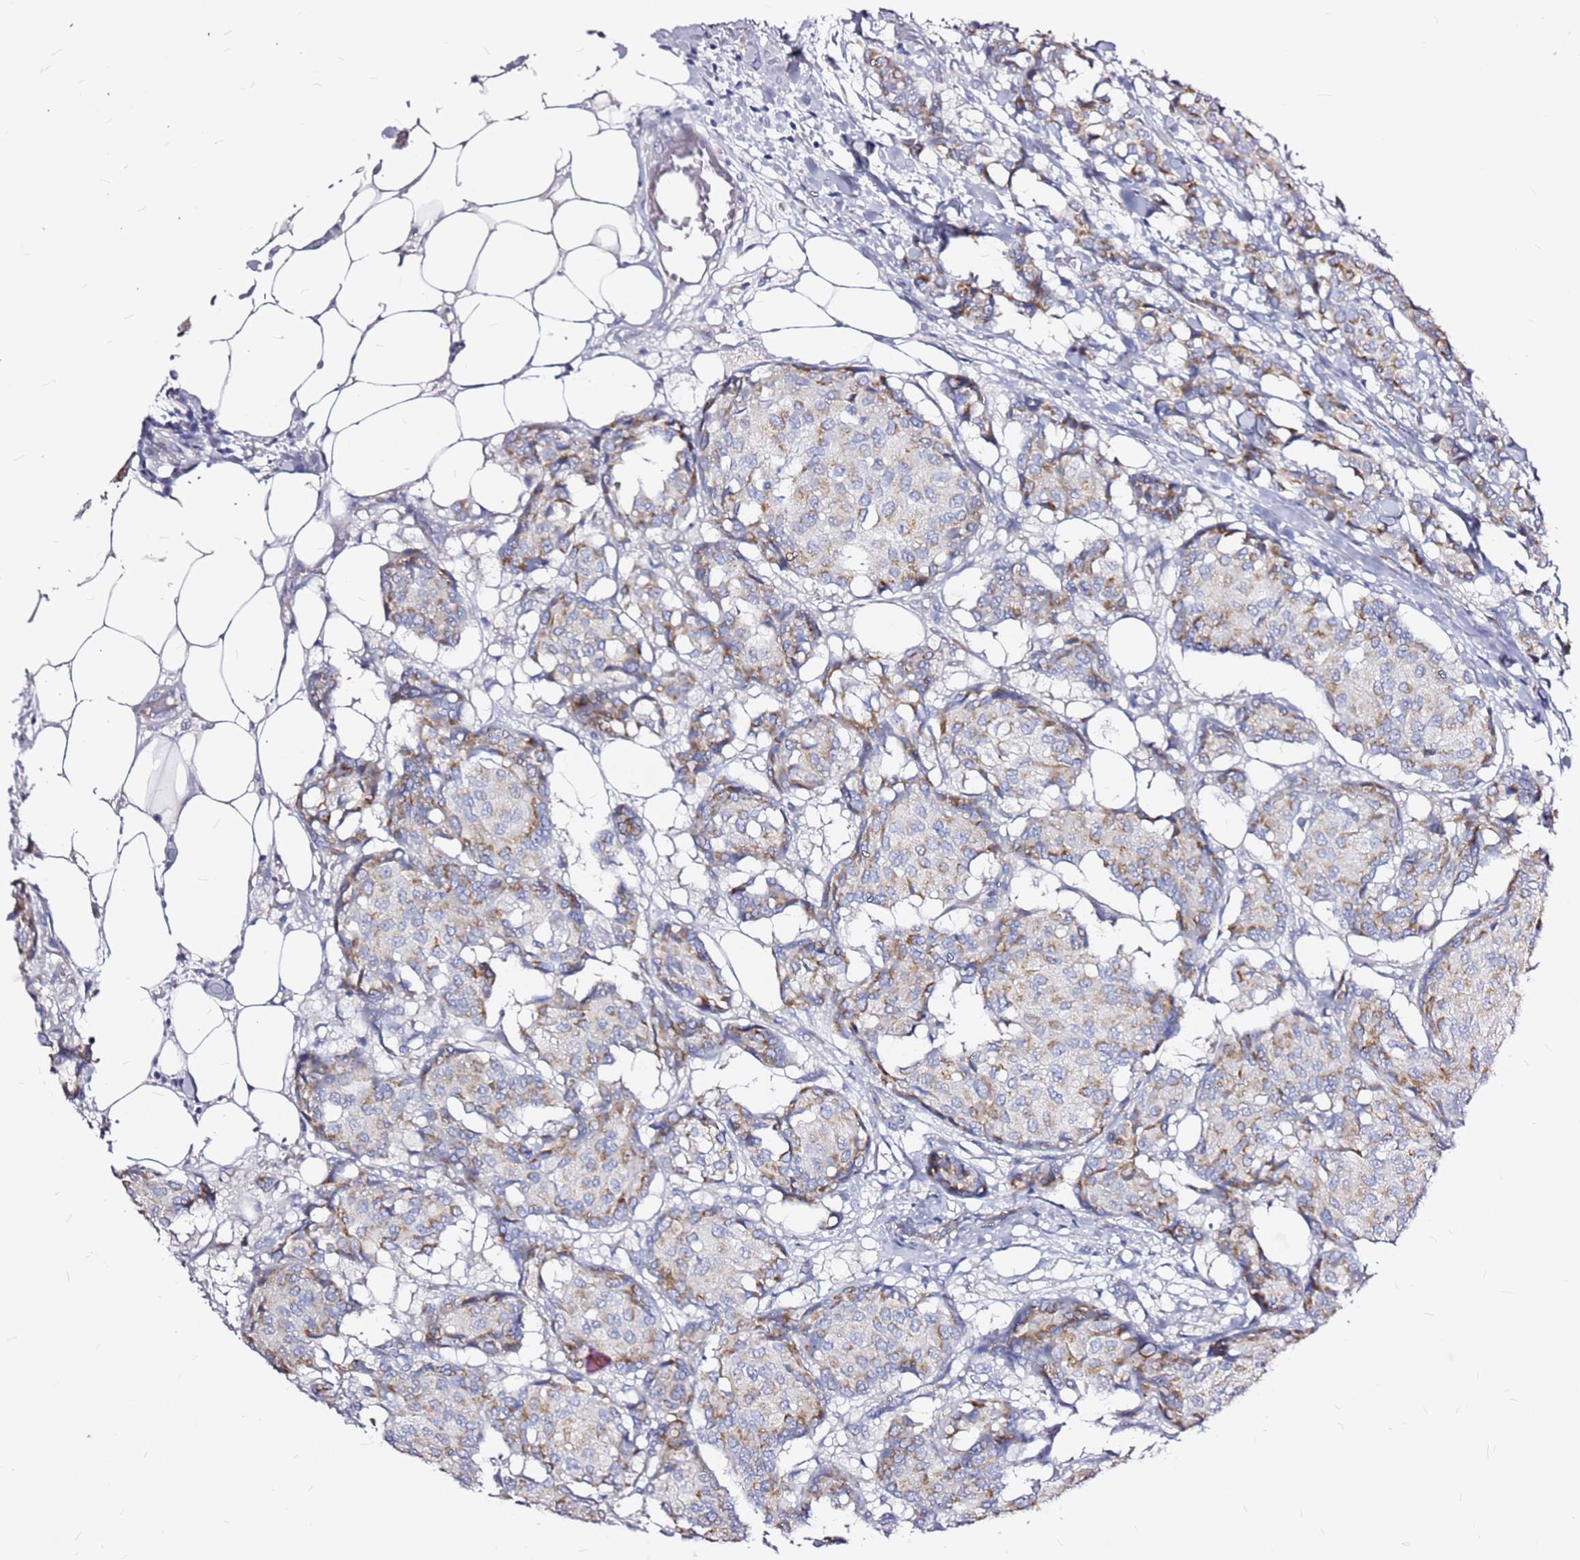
{"staining": {"intensity": "moderate", "quantity": "25%-75%", "location": "cytoplasmic/membranous"}, "tissue": "breast cancer", "cell_type": "Tumor cells", "image_type": "cancer", "snomed": [{"axis": "morphology", "description": "Duct carcinoma"}, {"axis": "topography", "description": "Breast"}], "caption": "Protein staining of breast cancer tissue demonstrates moderate cytoplasmic/membranous expression in about 25%-75% of tumor cells. (Brightfield microscopy of DAB IHC at high magnification).", "gene": "CASD1", "patient": {"sex": "female", "age": 75}}